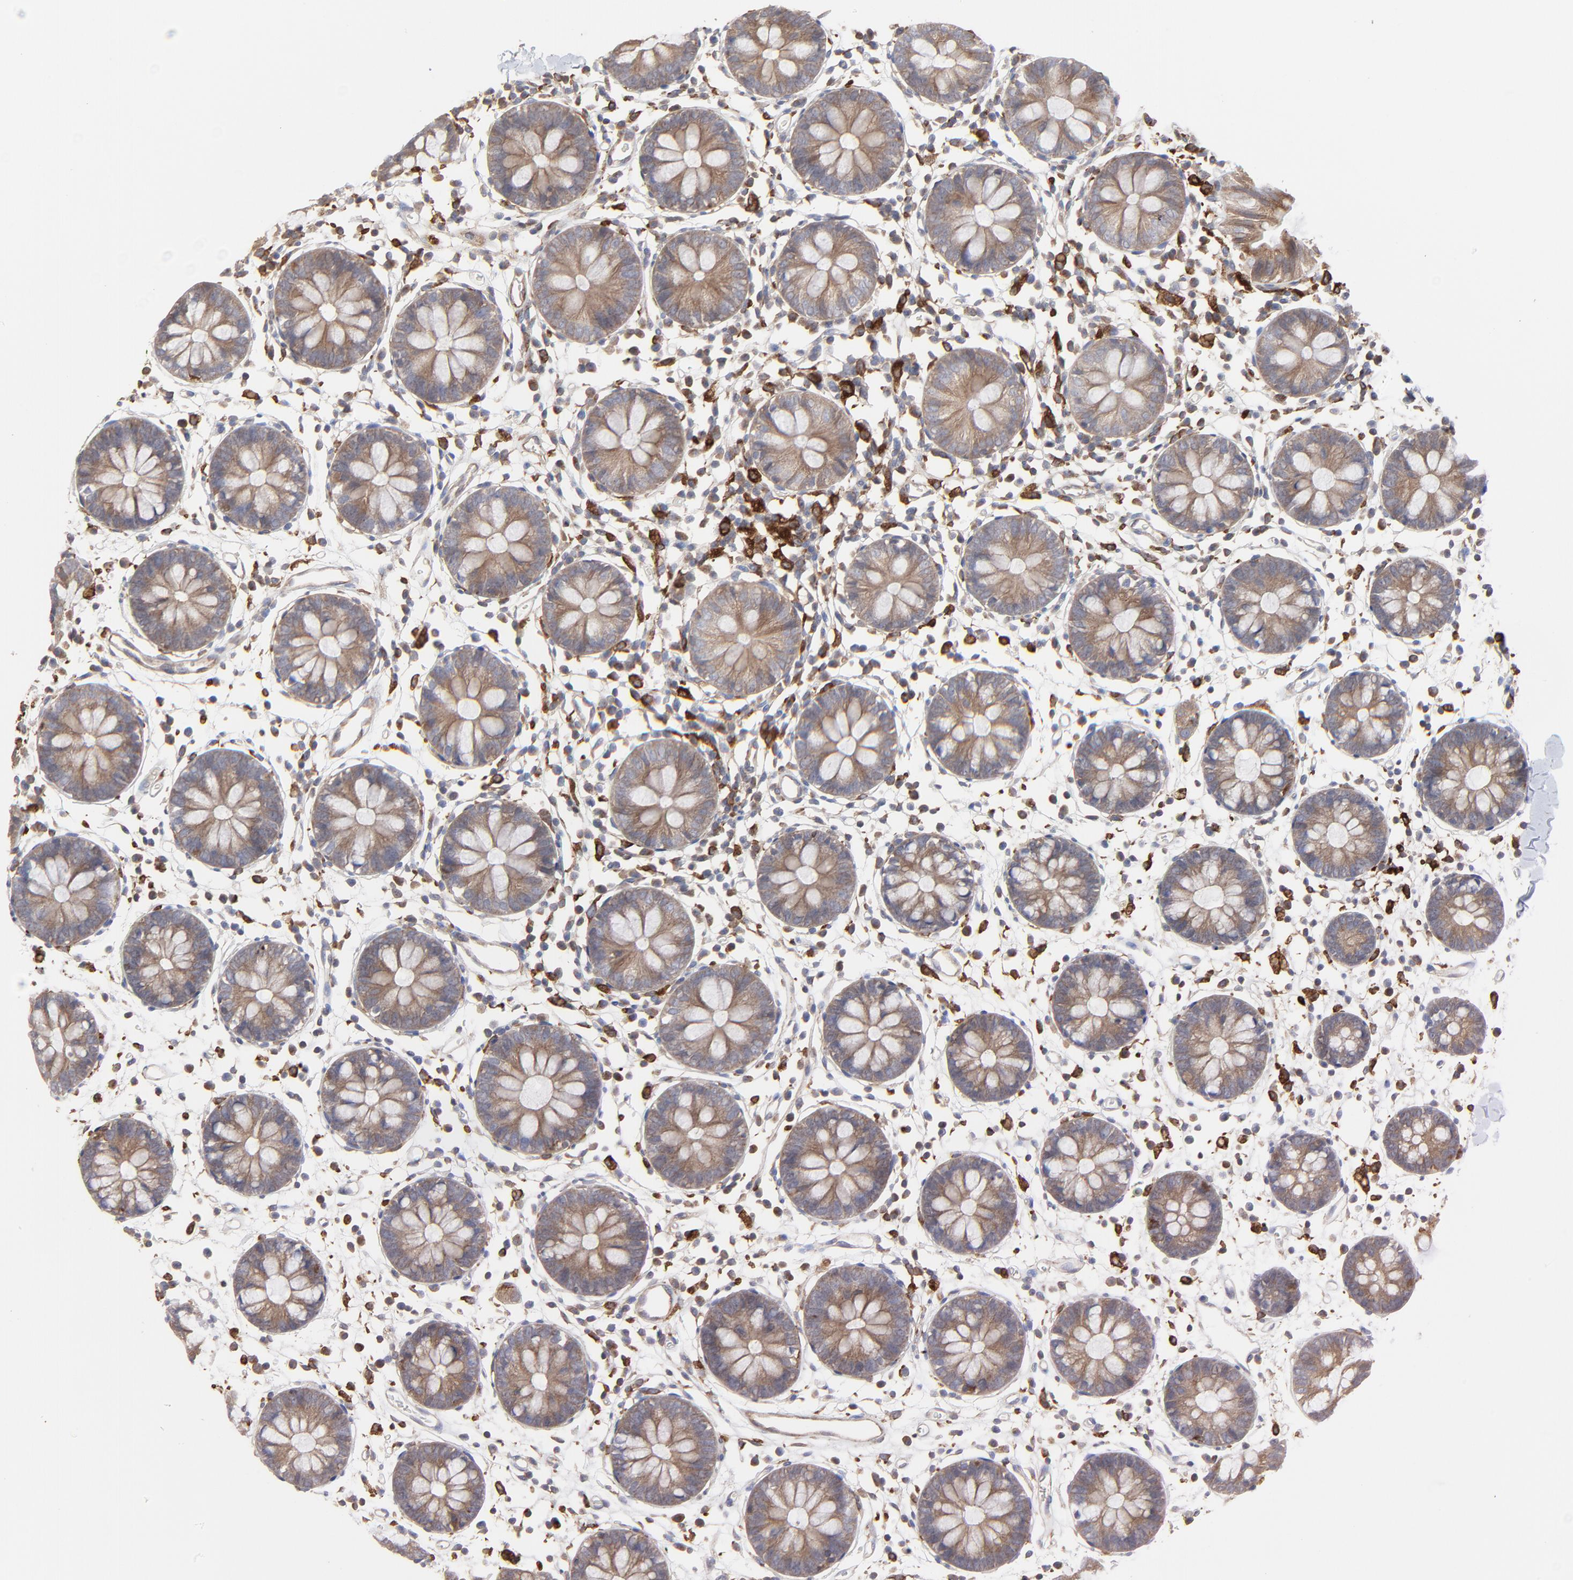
{"staining": {"intensity": "negative", "quantity": "none", "location": "none"}, "tissue": "colon", "cell_type": "Endothelial cells", "image_type": "normal", "snomed": [{"axis": "morphology", "description": "Normal tissue, NOS"}, {"axis": "topography", "description": "Colon"}], "caption": "Immunohistochemistry of normal colon reveals no positivity in endothelial cells. (Brightfield microscopy of DAB (3,3'-diaminobenzidine) IHC at high magnification).", "gene": "RAB9A", "patient": {"sex": "male", "age": 14}}